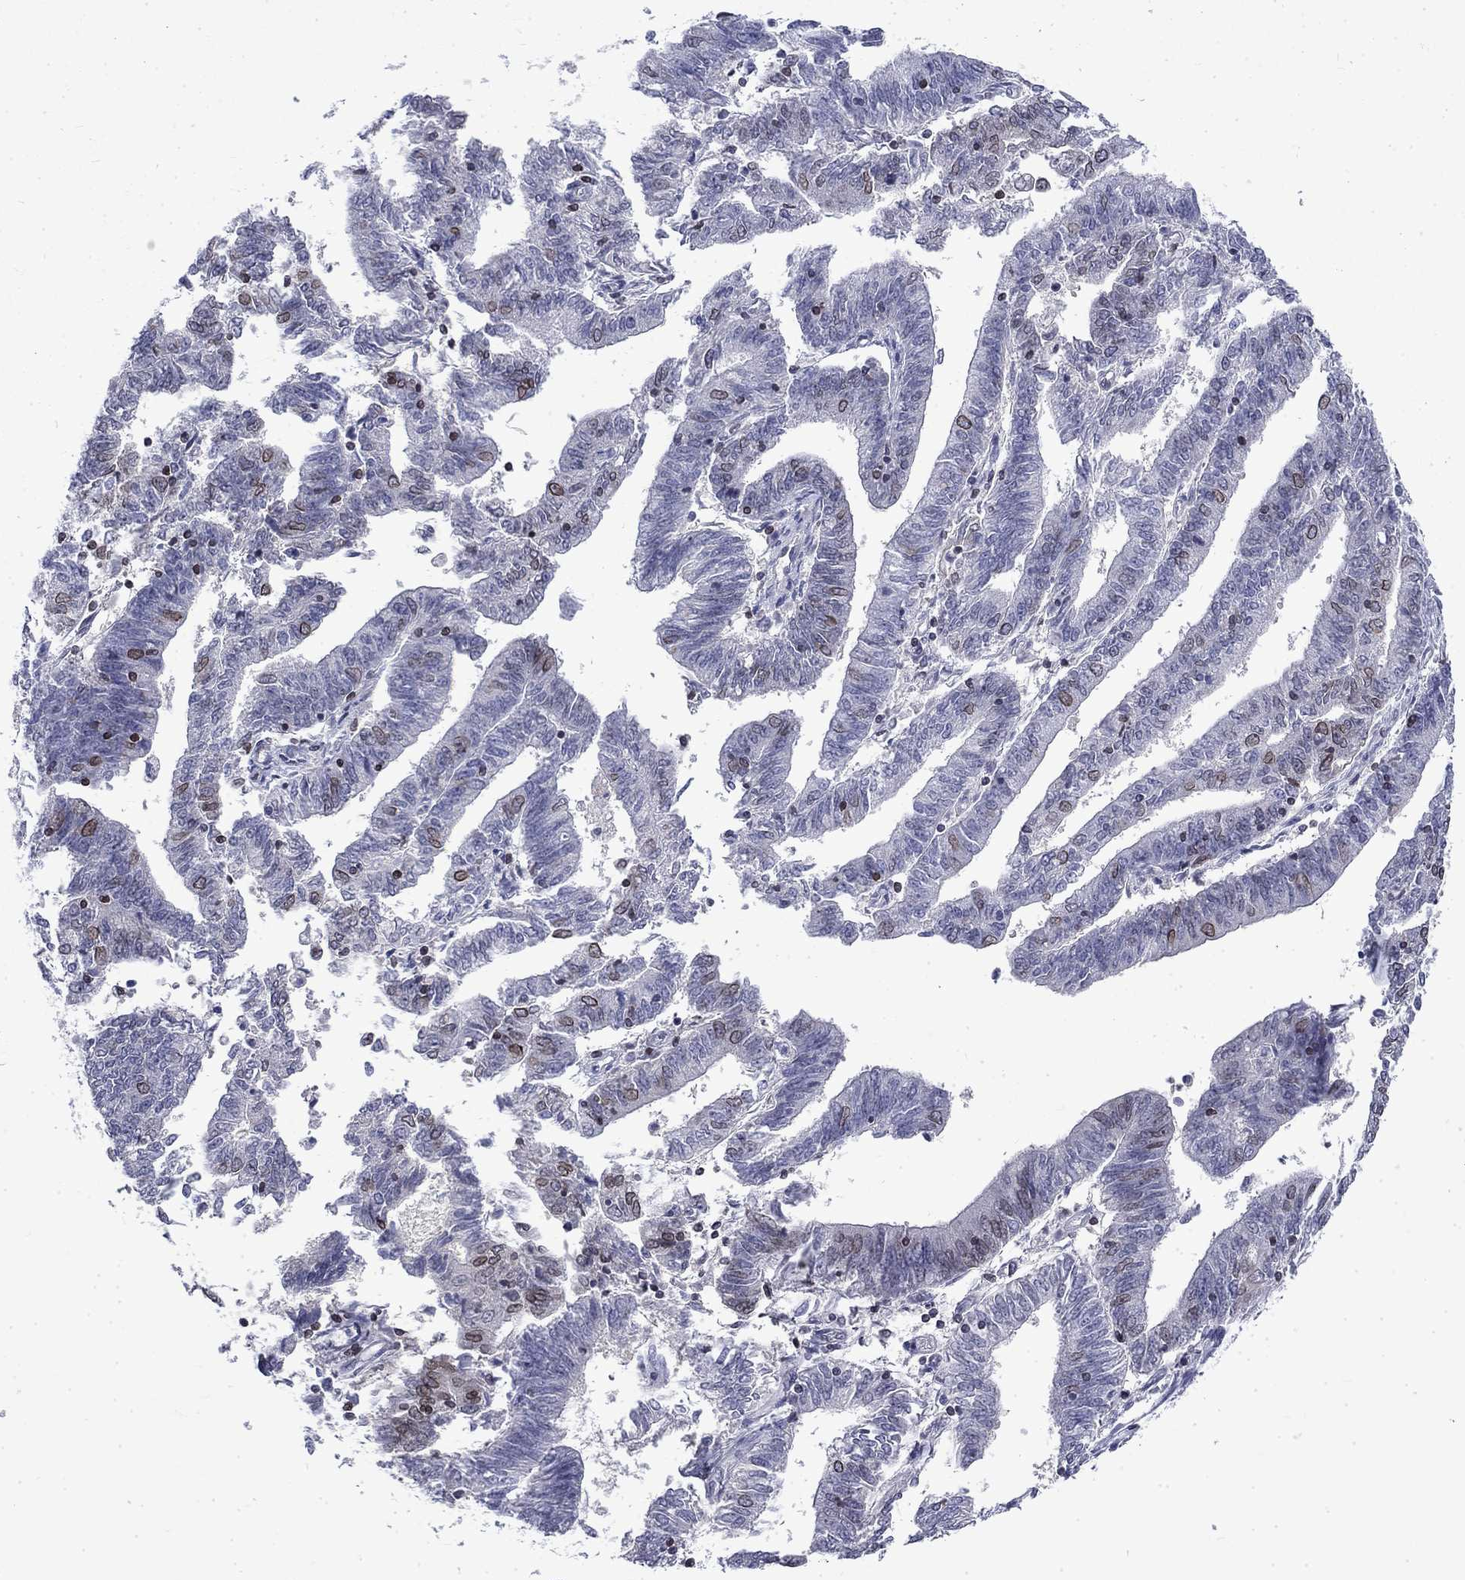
{"staining": {"intensity": "strong", "quantity": "<25%", "location": "cytoplasmic/membranous,nuclear"}, "tissue": "endometrial cancer", "cell_type": "Tumor cells", "image_type": "cancer", "snomed": [{"axis": "morphology", "description": "Adenocarcinoma, NOS"}, {"axis": "topography", "description": "Endometrium"}], "caption": "This is an image of immunohistochemistry (IHC) staining of endometrial adenocarcinoma, which shows strong expression in the cytoplasmic/membranous and nuclear of tumor cells.", "gene": "SLA", "patient": {"sex": "female", "age": 82}}